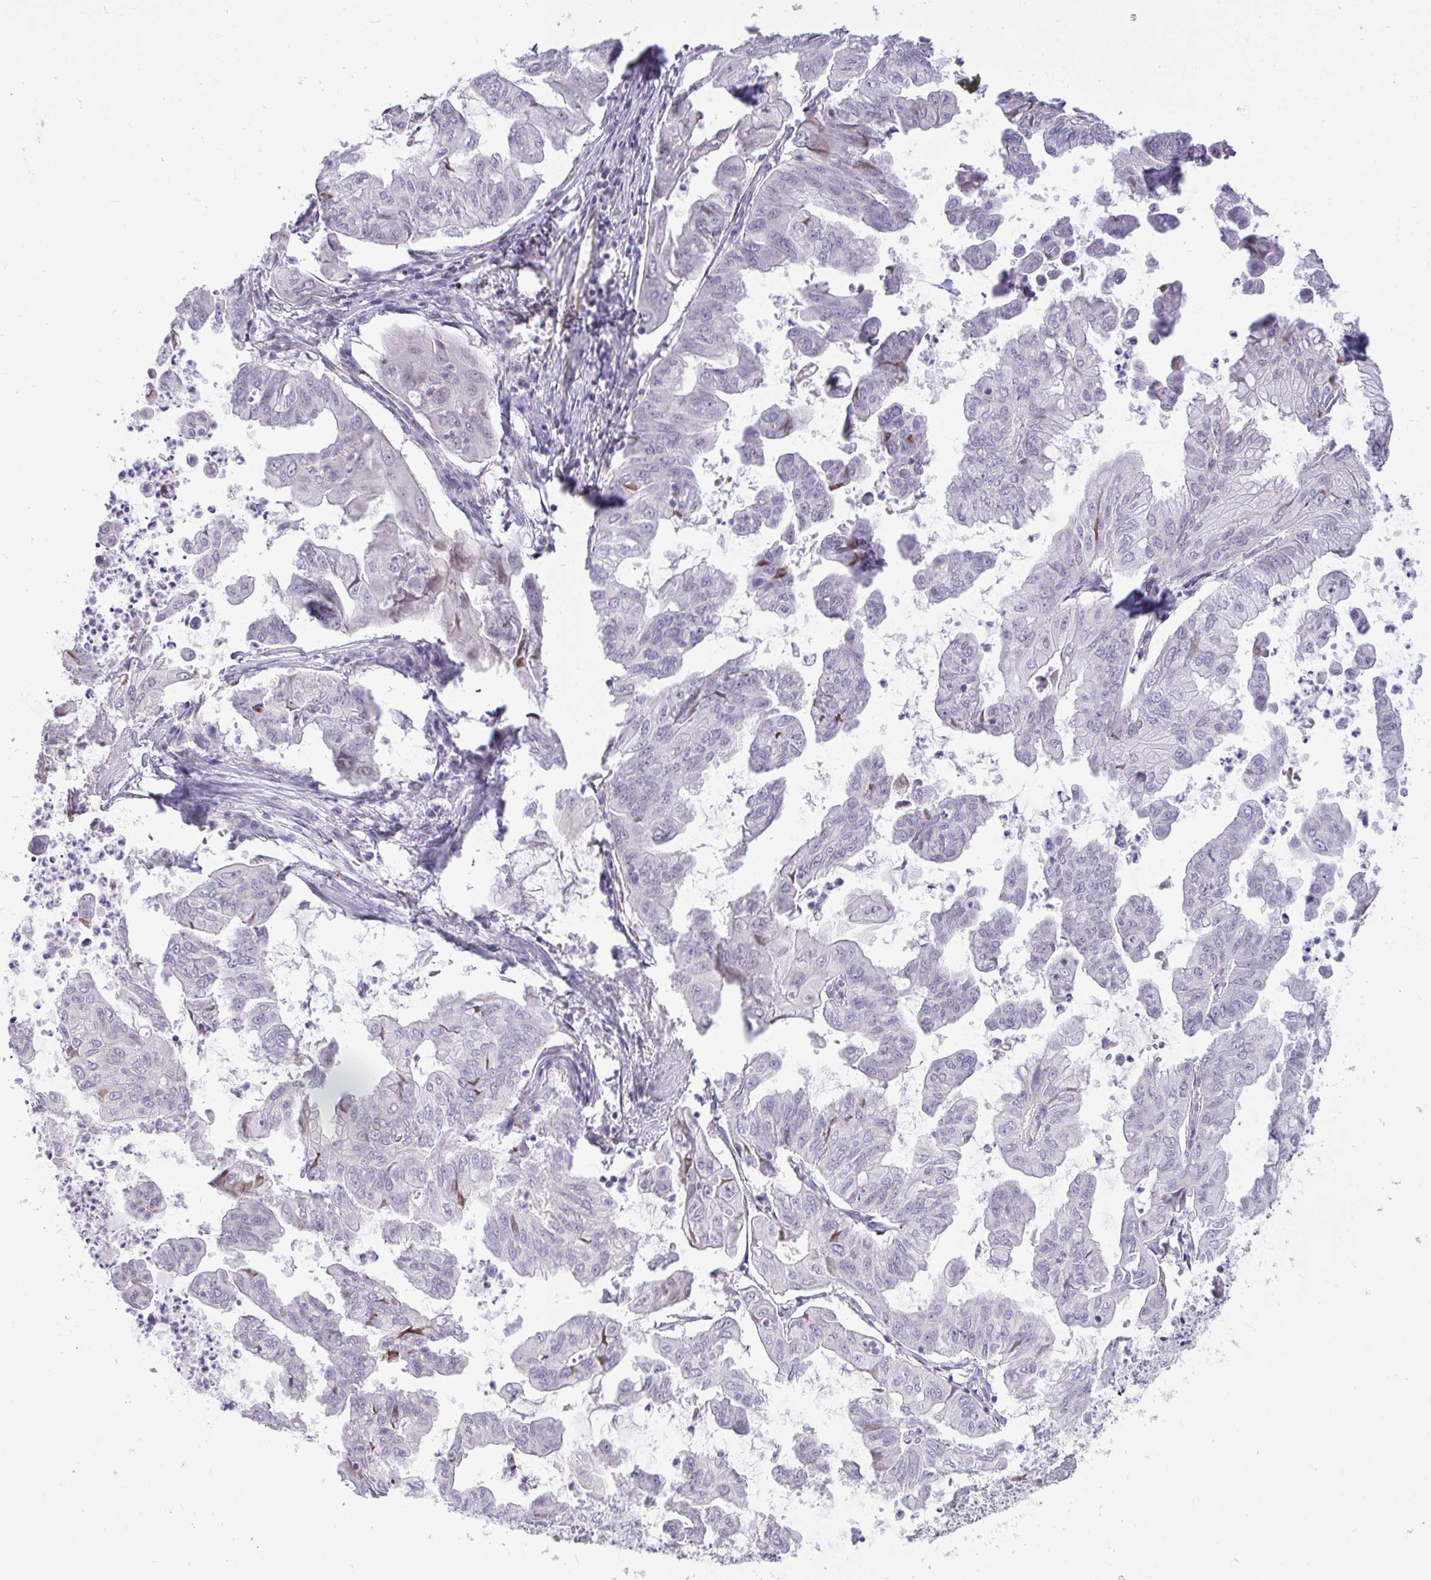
{"staining": {"intensity": "negative", "quantity": "none", "location": "none"}, "tissue": "stomach cancer", "cell_type": "Tumor cells", "image_type": "cancer", "snomed": [{"axis": "morphology", "description": "Adenocarcinoma, NOS"}, {"axis": "topography", "description": "Stomach, upper"}], "caption": "The histopathology image exhibits no significant positivity in tumor cells of stomach cancer.", "gene": "SEMA6B", "patient": {"sex": "male", "age": 80}}